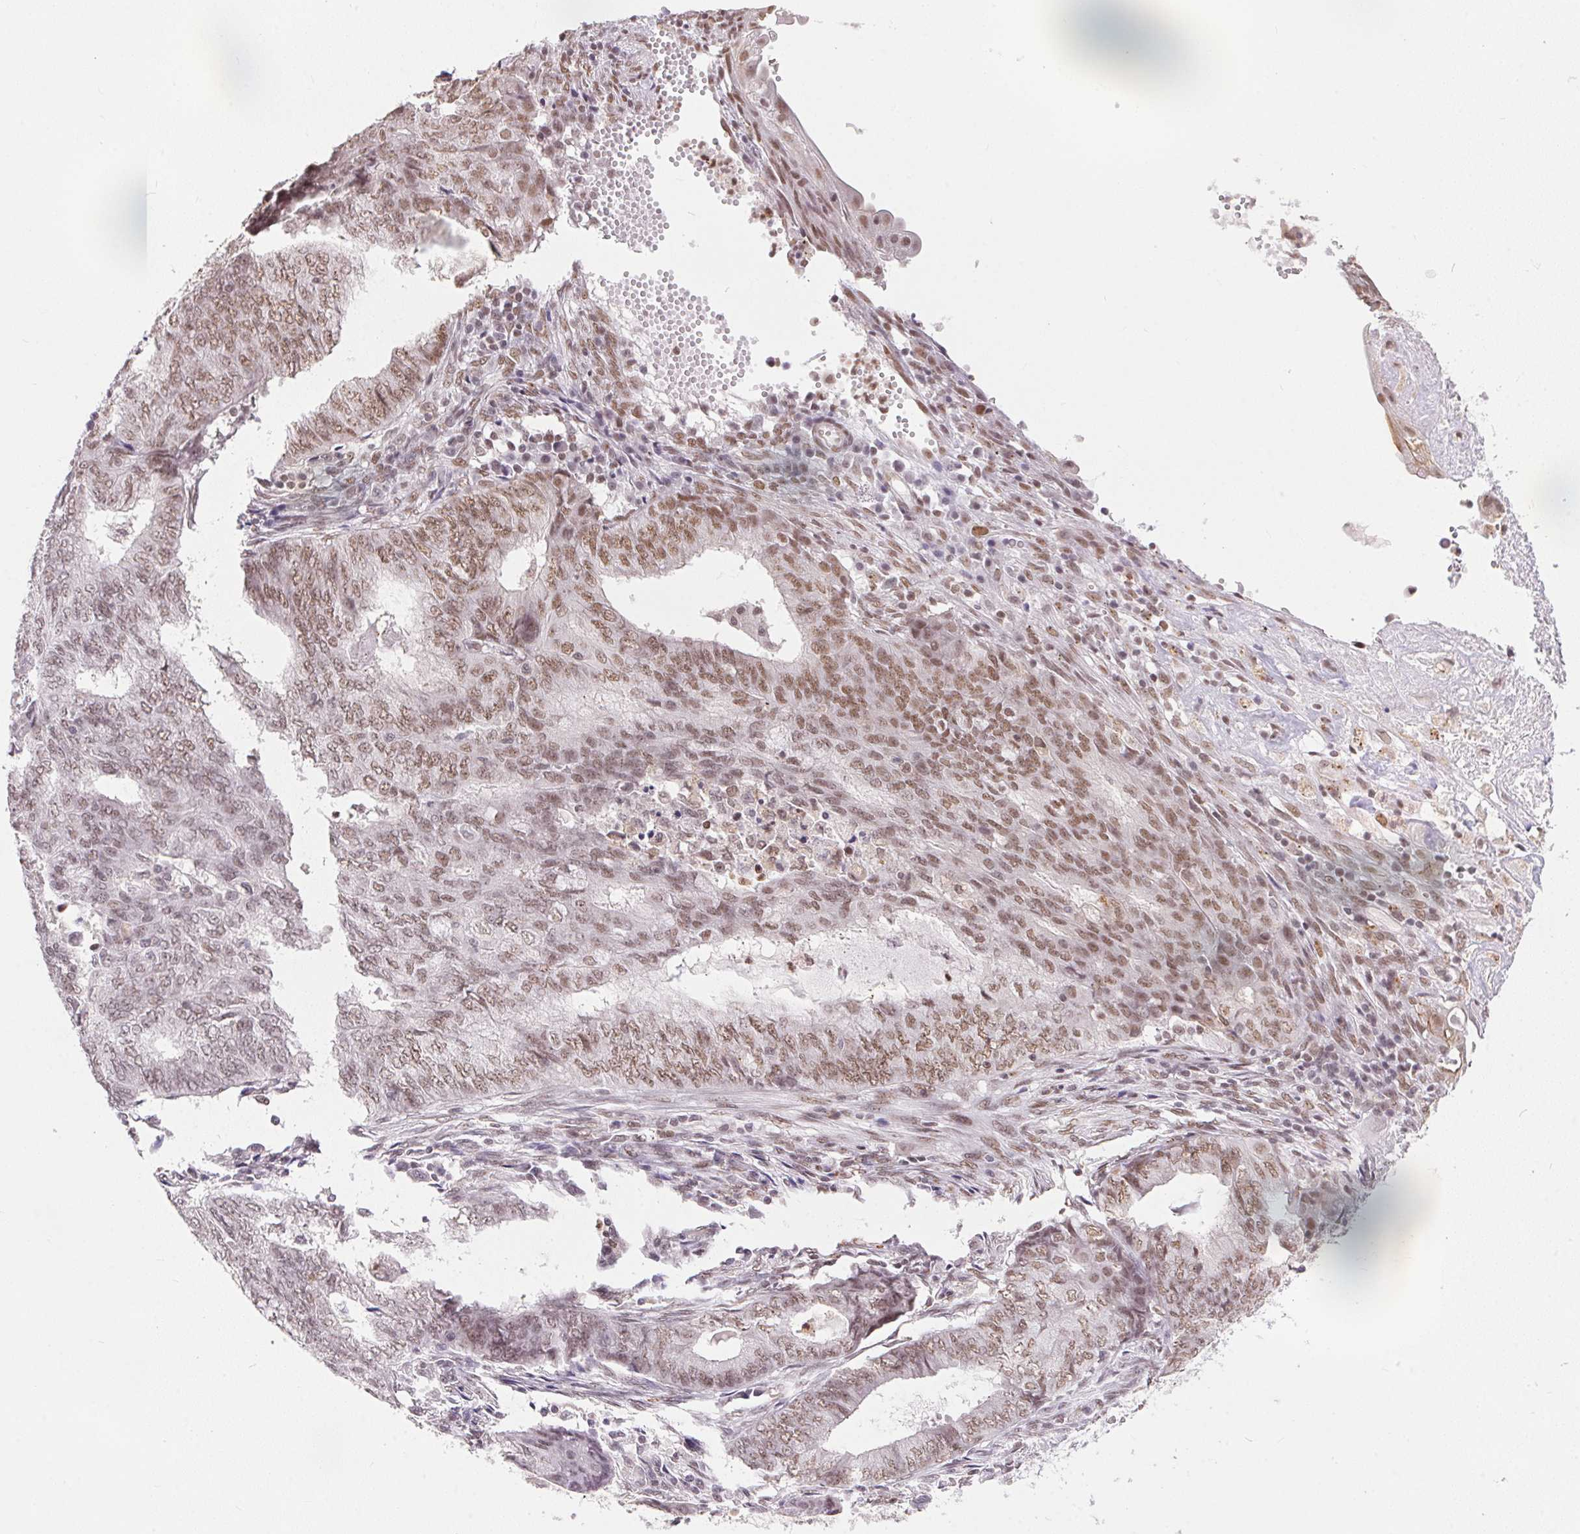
{"staining": {"intensity": "moderate", "quantity": "25%-75%", "location": "nuclear"}, "tissue": "endometrial cancer", "cell_type": "Tumor cells", "image_type": "cancer", "snomed": [{"axis": "morphology", "description": "Adenocarcinoma, NOS"}, {"axis": "topography", "description": "Endometrium"}], "caption": "Immunohistochemical staining of human endometrial adenocarcinoma demonstrates moderate nuclear protein staining in about 25%-75% of tumor cells. (DAB IHC with brightfield microscopy, high magnification).", "gene": "NFE2L1", "patient": {"sex": "female", "age": 62}}